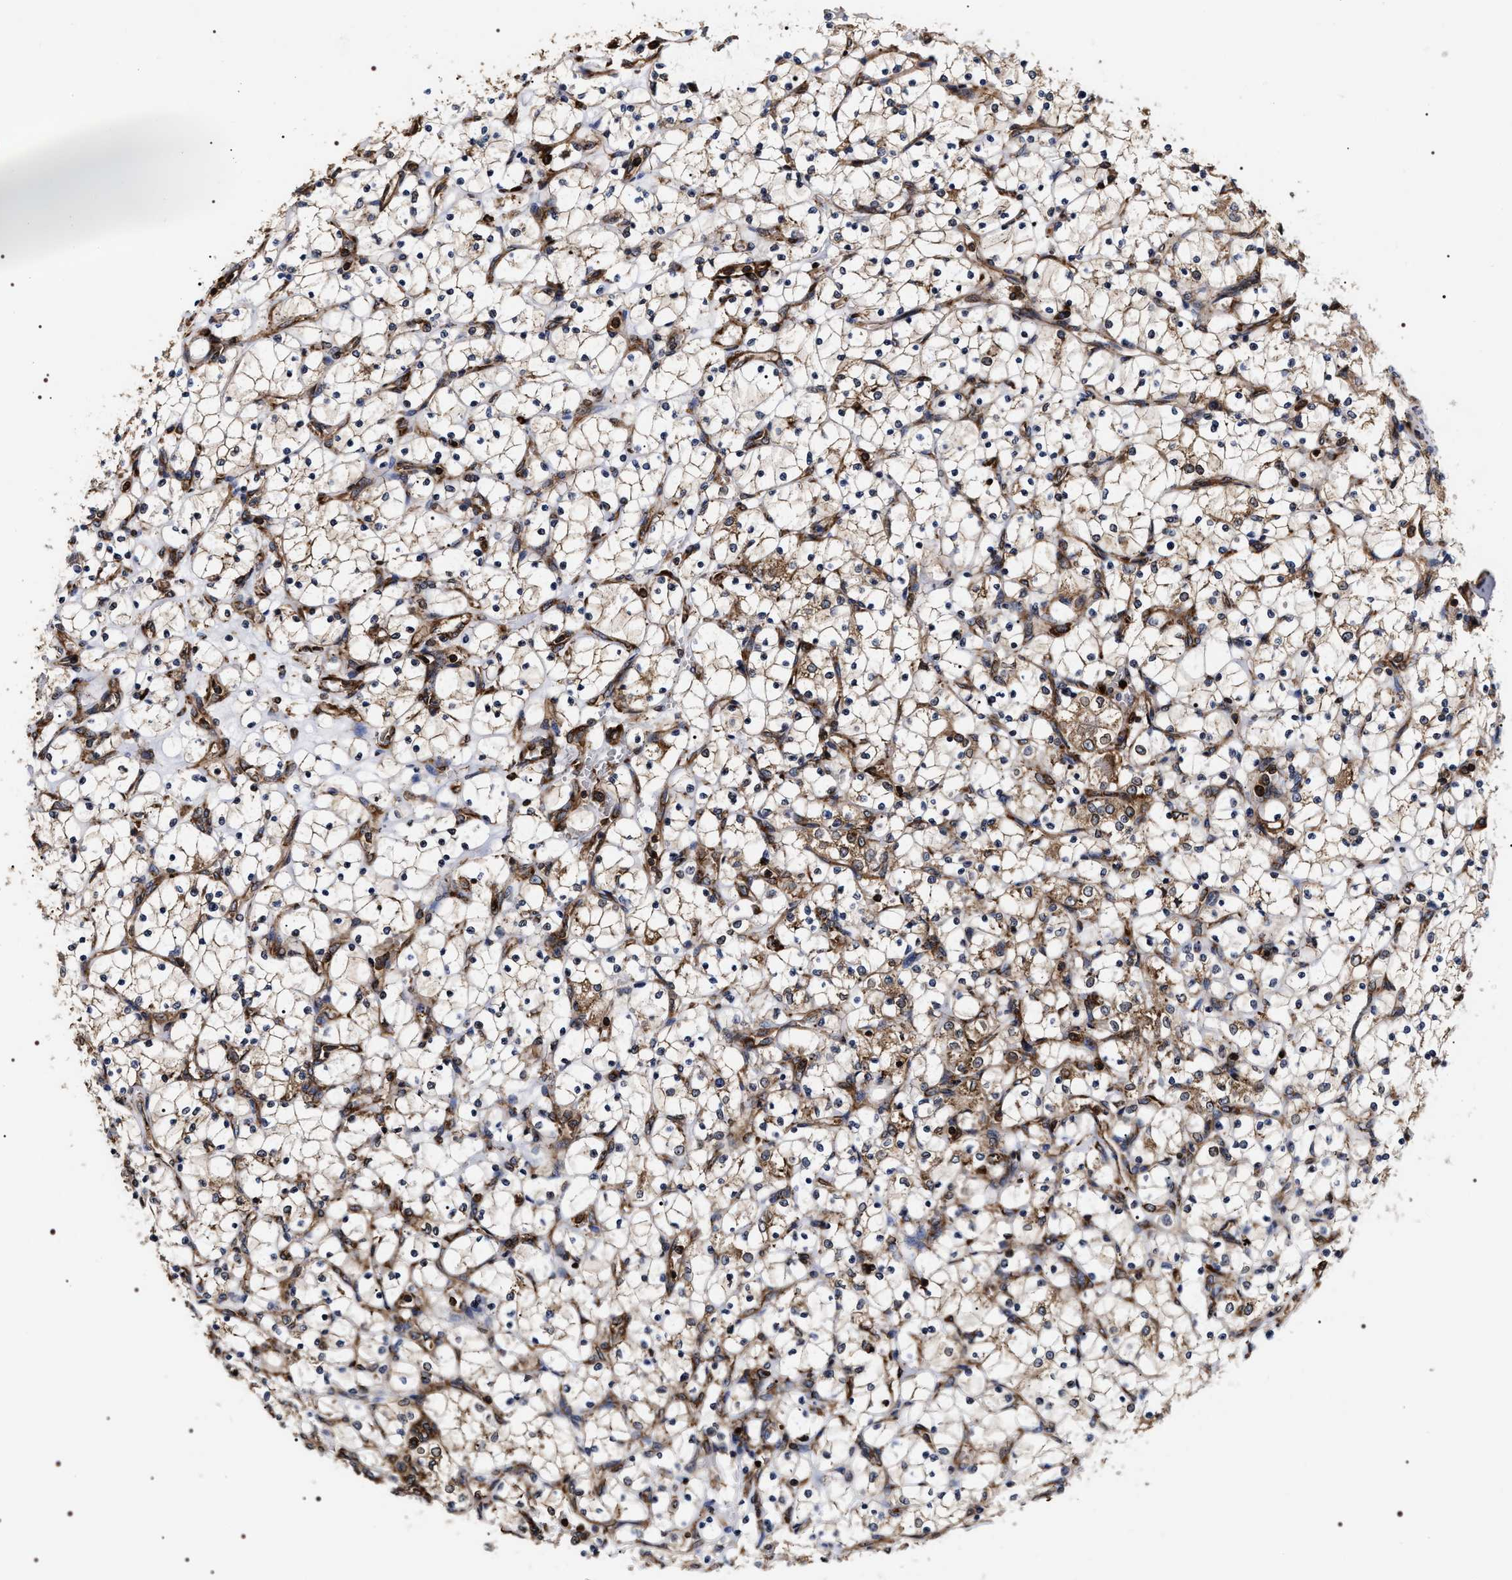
{"staining": {"intensity": "moderate", "quantity": "25%-75%", "location": "cytoplasmic/membranous"}, "tissue": "renal cancer", "cell_type": "Tumor cells", "image_type": "cancer", "snomed": [{"axis": "morphology", "description": "Adenocarcinoma, NOS"}, {"axis": "topography", "description": "Kidney"}], "caption": "Immunohistochemistry staining of renal adenocarcinoma, which displays medium levels of moderate cytoplasmic/membranous expression in about 25%-75% of tumor cells indicating moderate cytoplasmic/membranous protein expression. The staining was performed using DAB (3,3'-diaminobenzidine) (brown) for protein detection and nuclei were counterstained in hematoxylin (blue).", "gene": "SERBP1", "patient": {"sex": "female", "age": 69}}